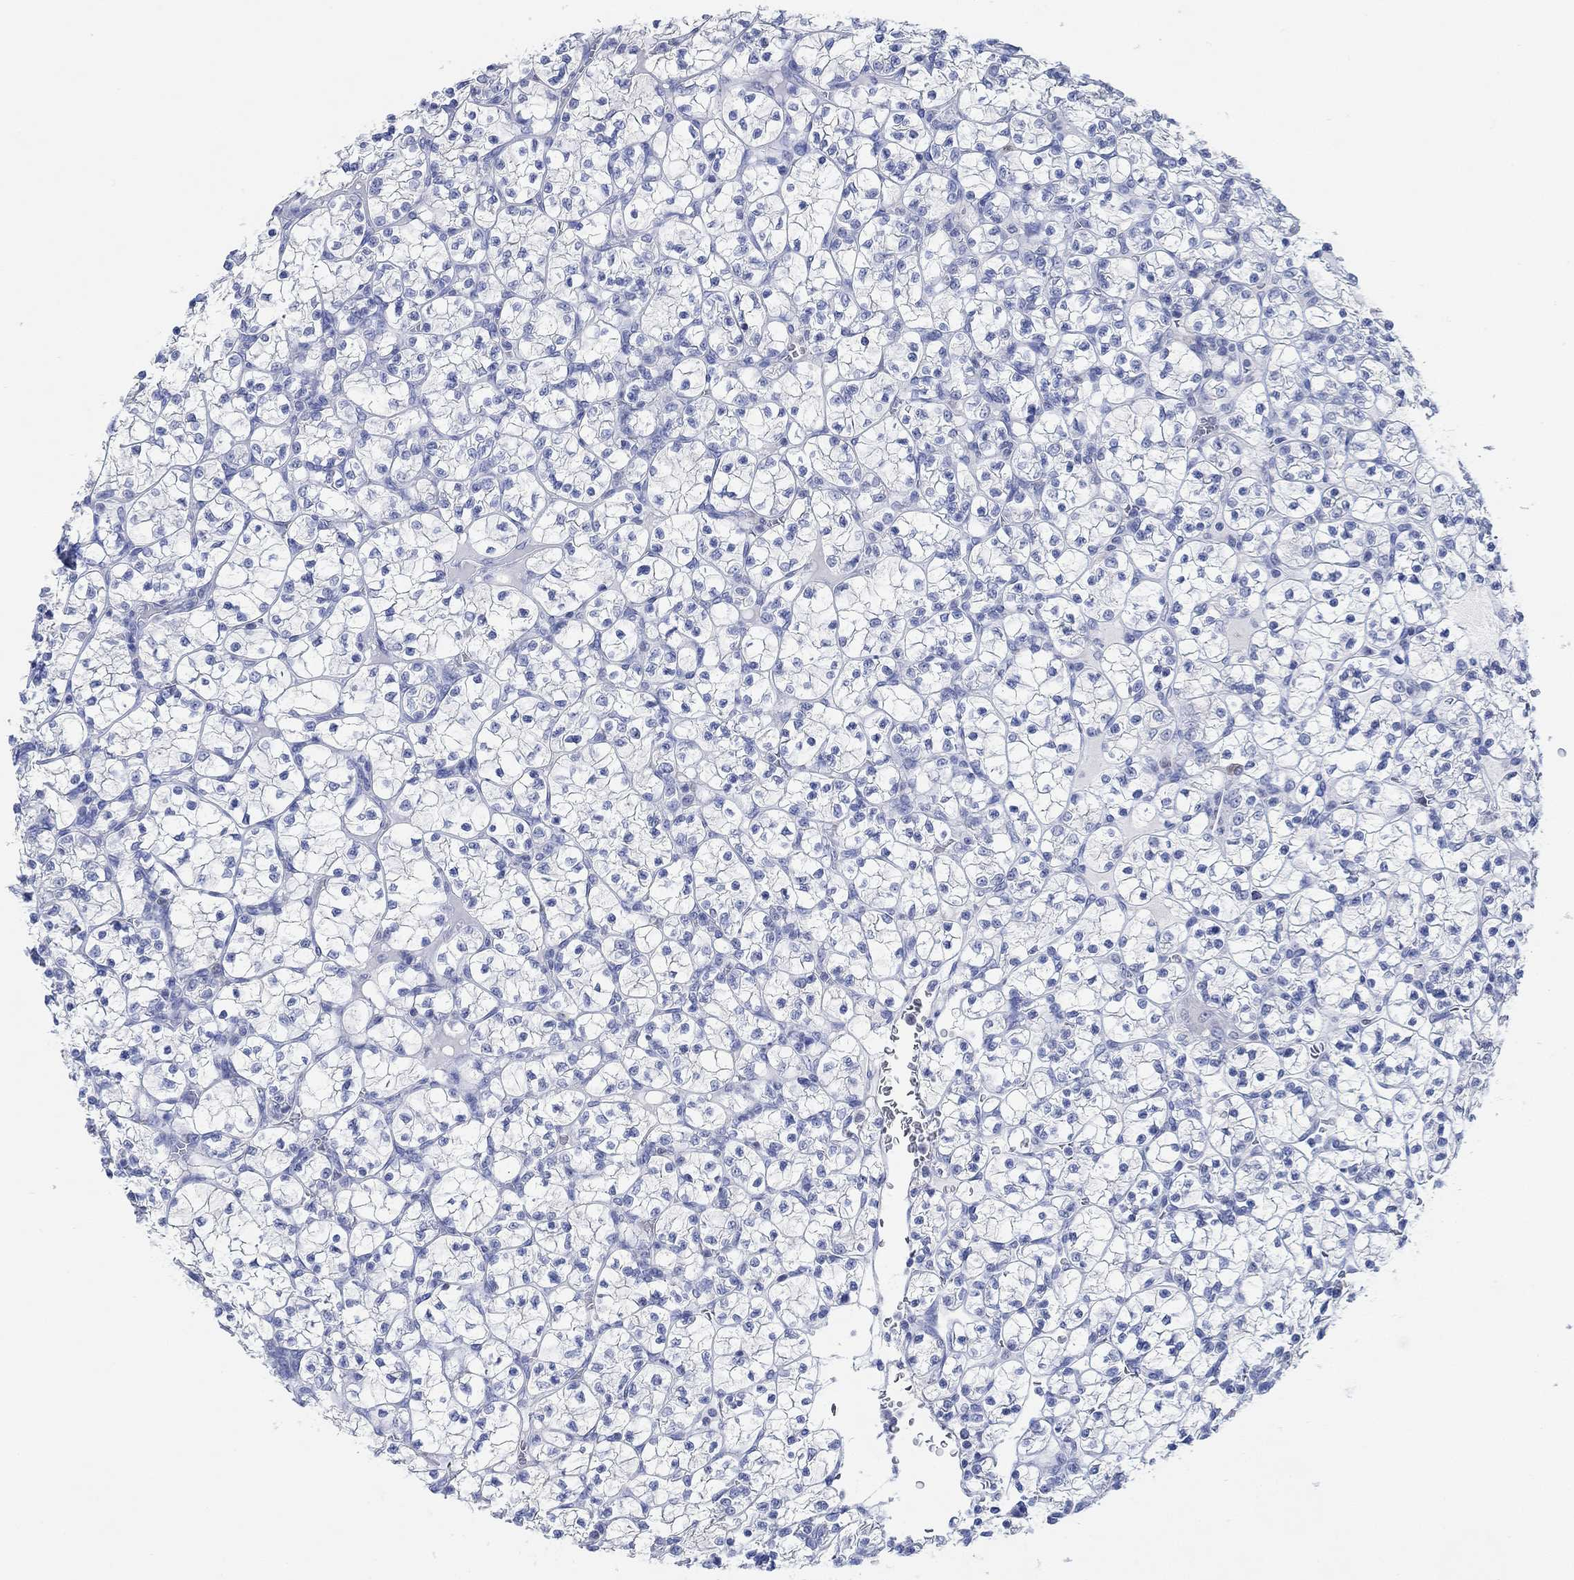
{"staining": {"intensity": "negative", "quantity": "none", "location": "none"}, "tissue": "renal cancer", "cell_type": "Tumor cells", "image_type": "cancer", "snomed": [{"axis": "morphology", "description": "Adenocarcinoma, NOS"}, {"axis": "topography", "description": "Kidney"}], "caption": "The image reveals no staining of tumor cells in adenocarcinoma (renal).", "gene": "PPP1R17", "patient": {"sex": "female", "age": 89}}